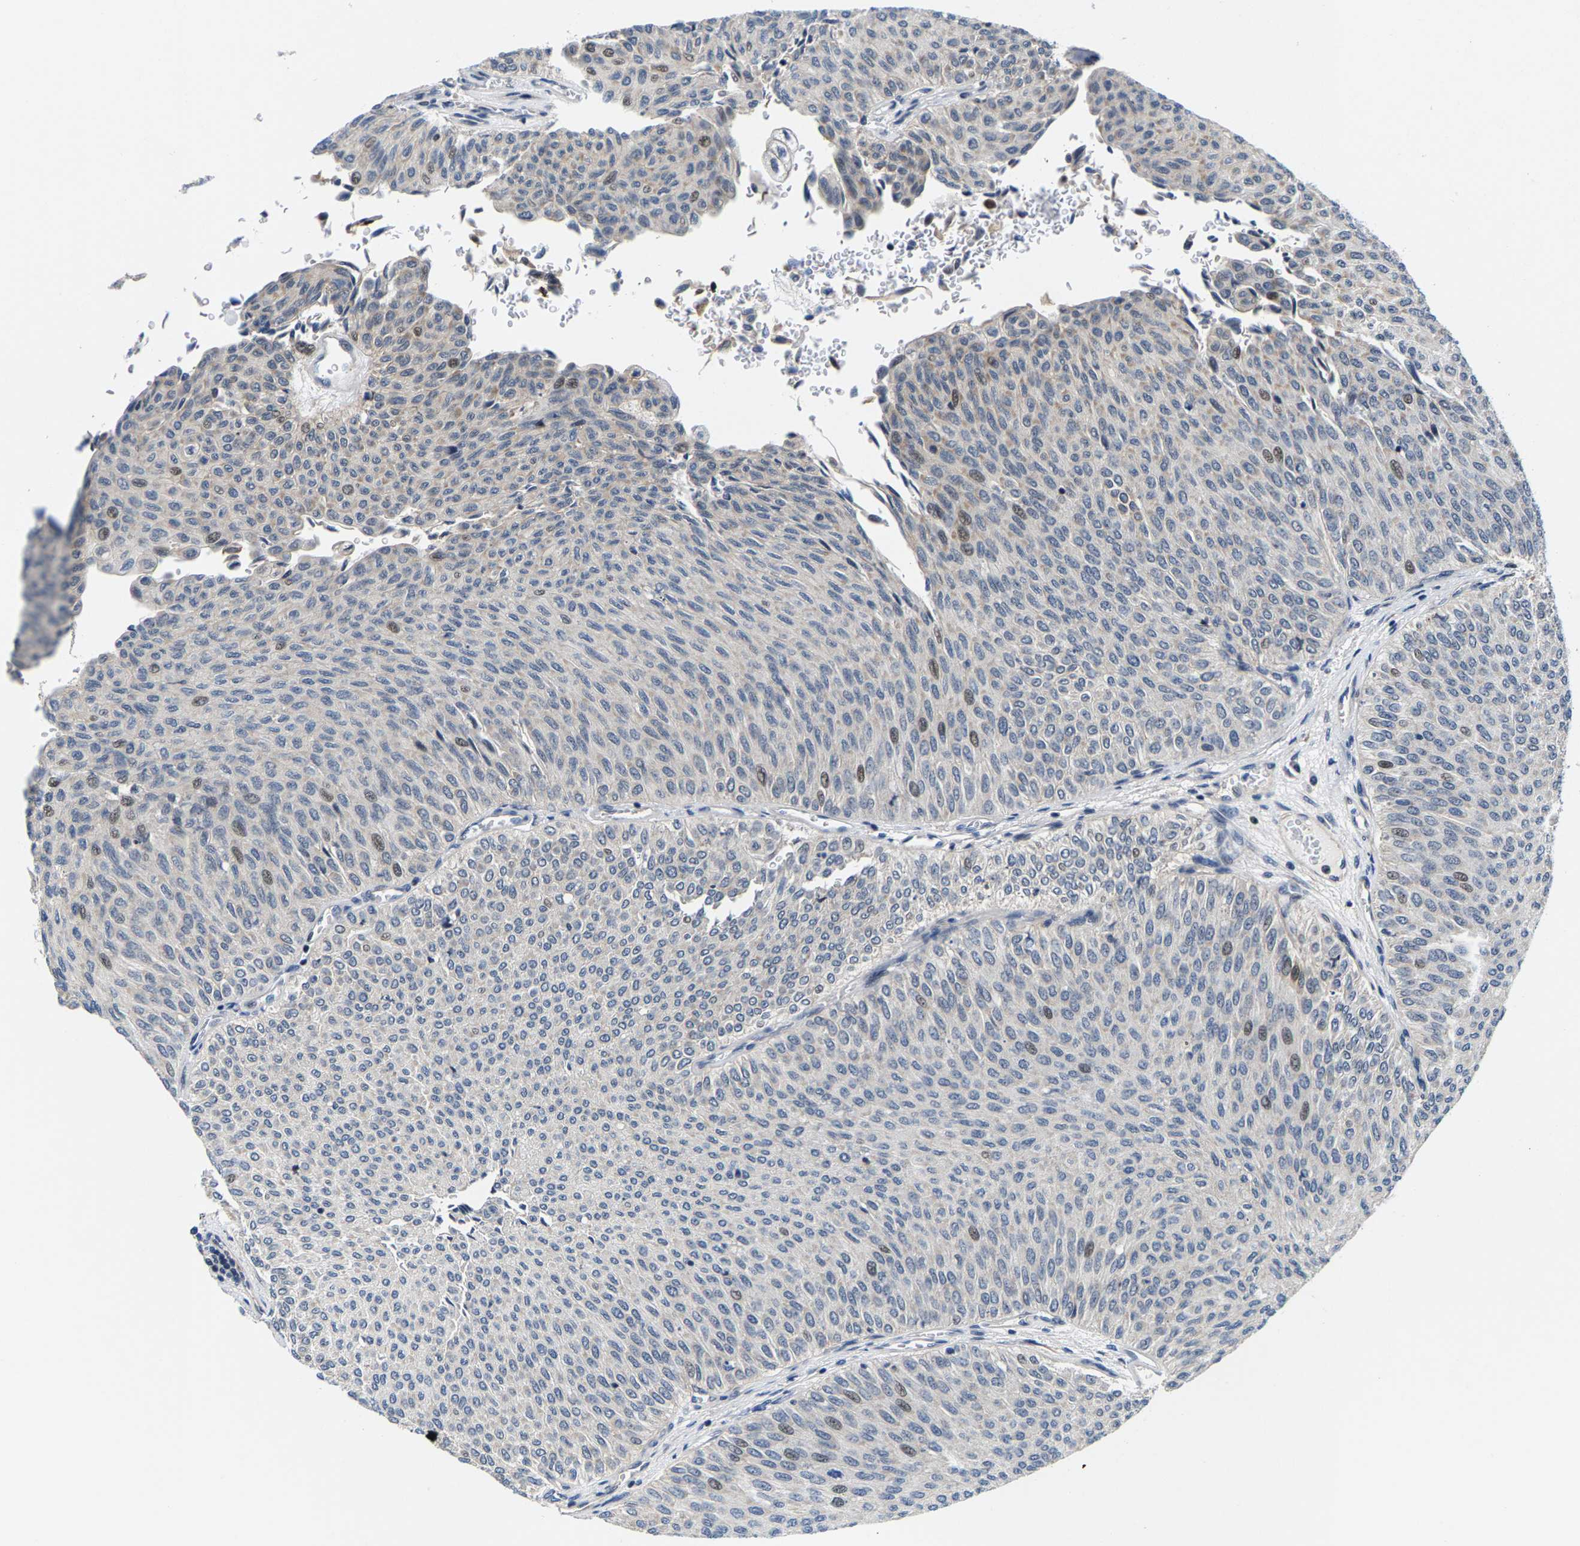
{"staining": {"intensity": "weak", "quantity": "<25%", "location": "nuclear"}, "tissue": "urothelial cancer", "cell_type": "Tumor cells", "image_type": "cancer", "snomed": [{"axis": "morphology", "description": "Urothelial carcinoma, Low grade"}, {"axis": "topography", "description": "Urinary bladder"}], "caption": "An IHC photomicrograph of urothelial carcinoma (low-grade) is shown. There is no staining in tumor cells of urothelial carcinoma (low-grade).", "gene": "GTPBP10", "patient": {"sex": "male", "age": 78}}